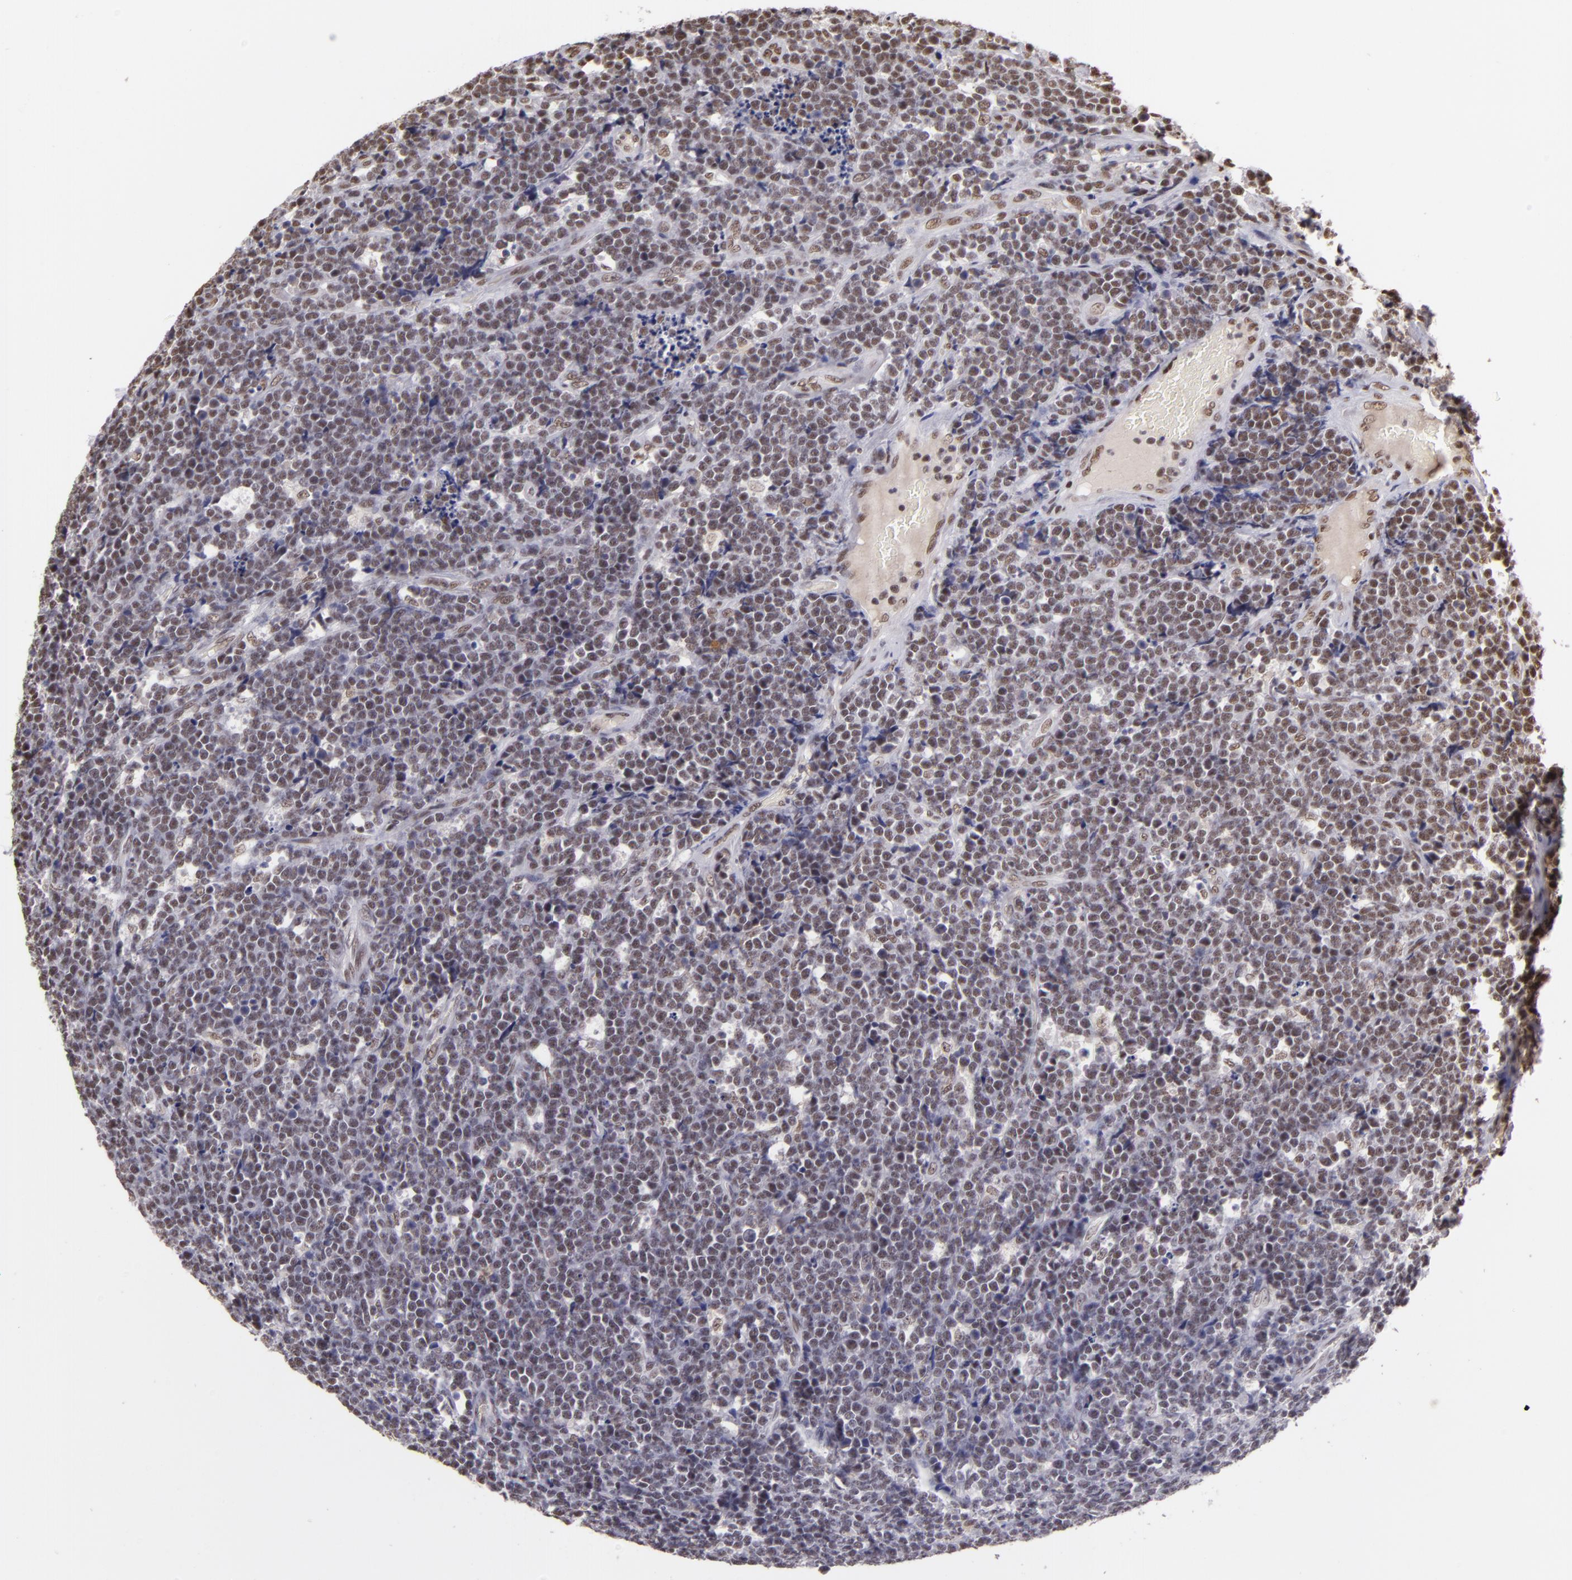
{"staining": {"intensity": "moderate", "quantity": ">75%", "location": "nuclear"}, "tissue": "lymphoma", "cell_type": "Tumor cells", "image_type": "cancer", "snomed": [{"axis": "morphology", "description": "Malignant lymphoma, non-Hodgkin's type, High grade"}, {"axis": "topography", "description": "Small intestine"}, {"axis": "topography", "description": "Colon"}], "caption": "The micrograph exhibits staining of malignant lymphoma, non-Hodgkin's type (high-grade), revealing moderate nuclear protein staining (brown color) within tumor cells.", "gene": "INTS6", "patient": {"sex": "male", "age": 8}}